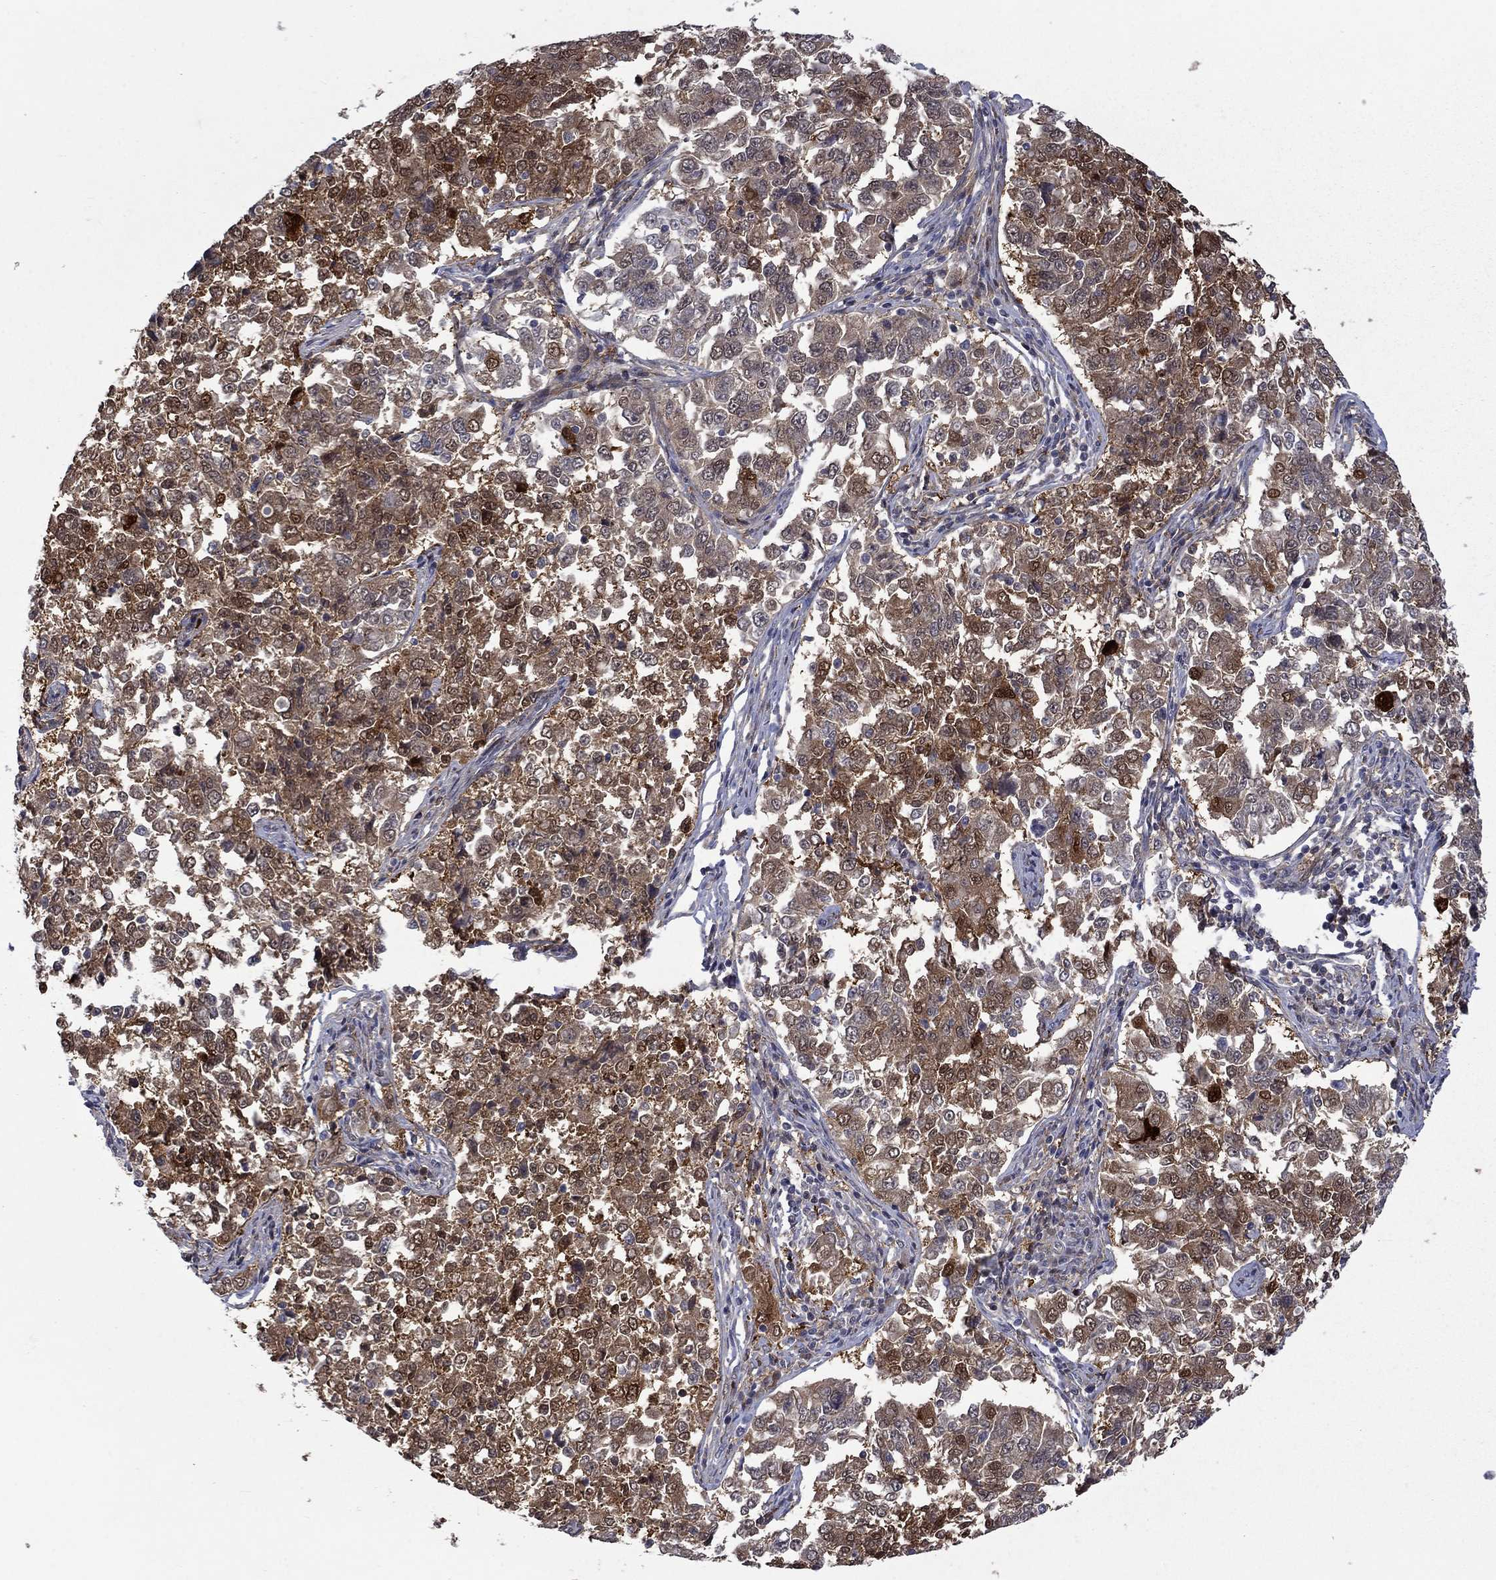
{"staining": {"intensity": "moderate", "quantity": ">75%", "location": "cytoplasmic/membranous"}, "tissue": "endometrial cancer", "cell_type": "Tumor cells", "image_type": "cancer", "snomed": [{"axis": "morphology", "description": "Adenocarcinoma, NOS"}, {"axis": "topography", "description": "Endometrium"}], "caption": "Immunohistochemical staining of endometrial adenocarcinoma displays medium levels of moderate cytoplasmic/membranous protein staining in about >75% of tumor cells.", "gene": "CBR1", "patient": {"sex": "female", "age": 43}}